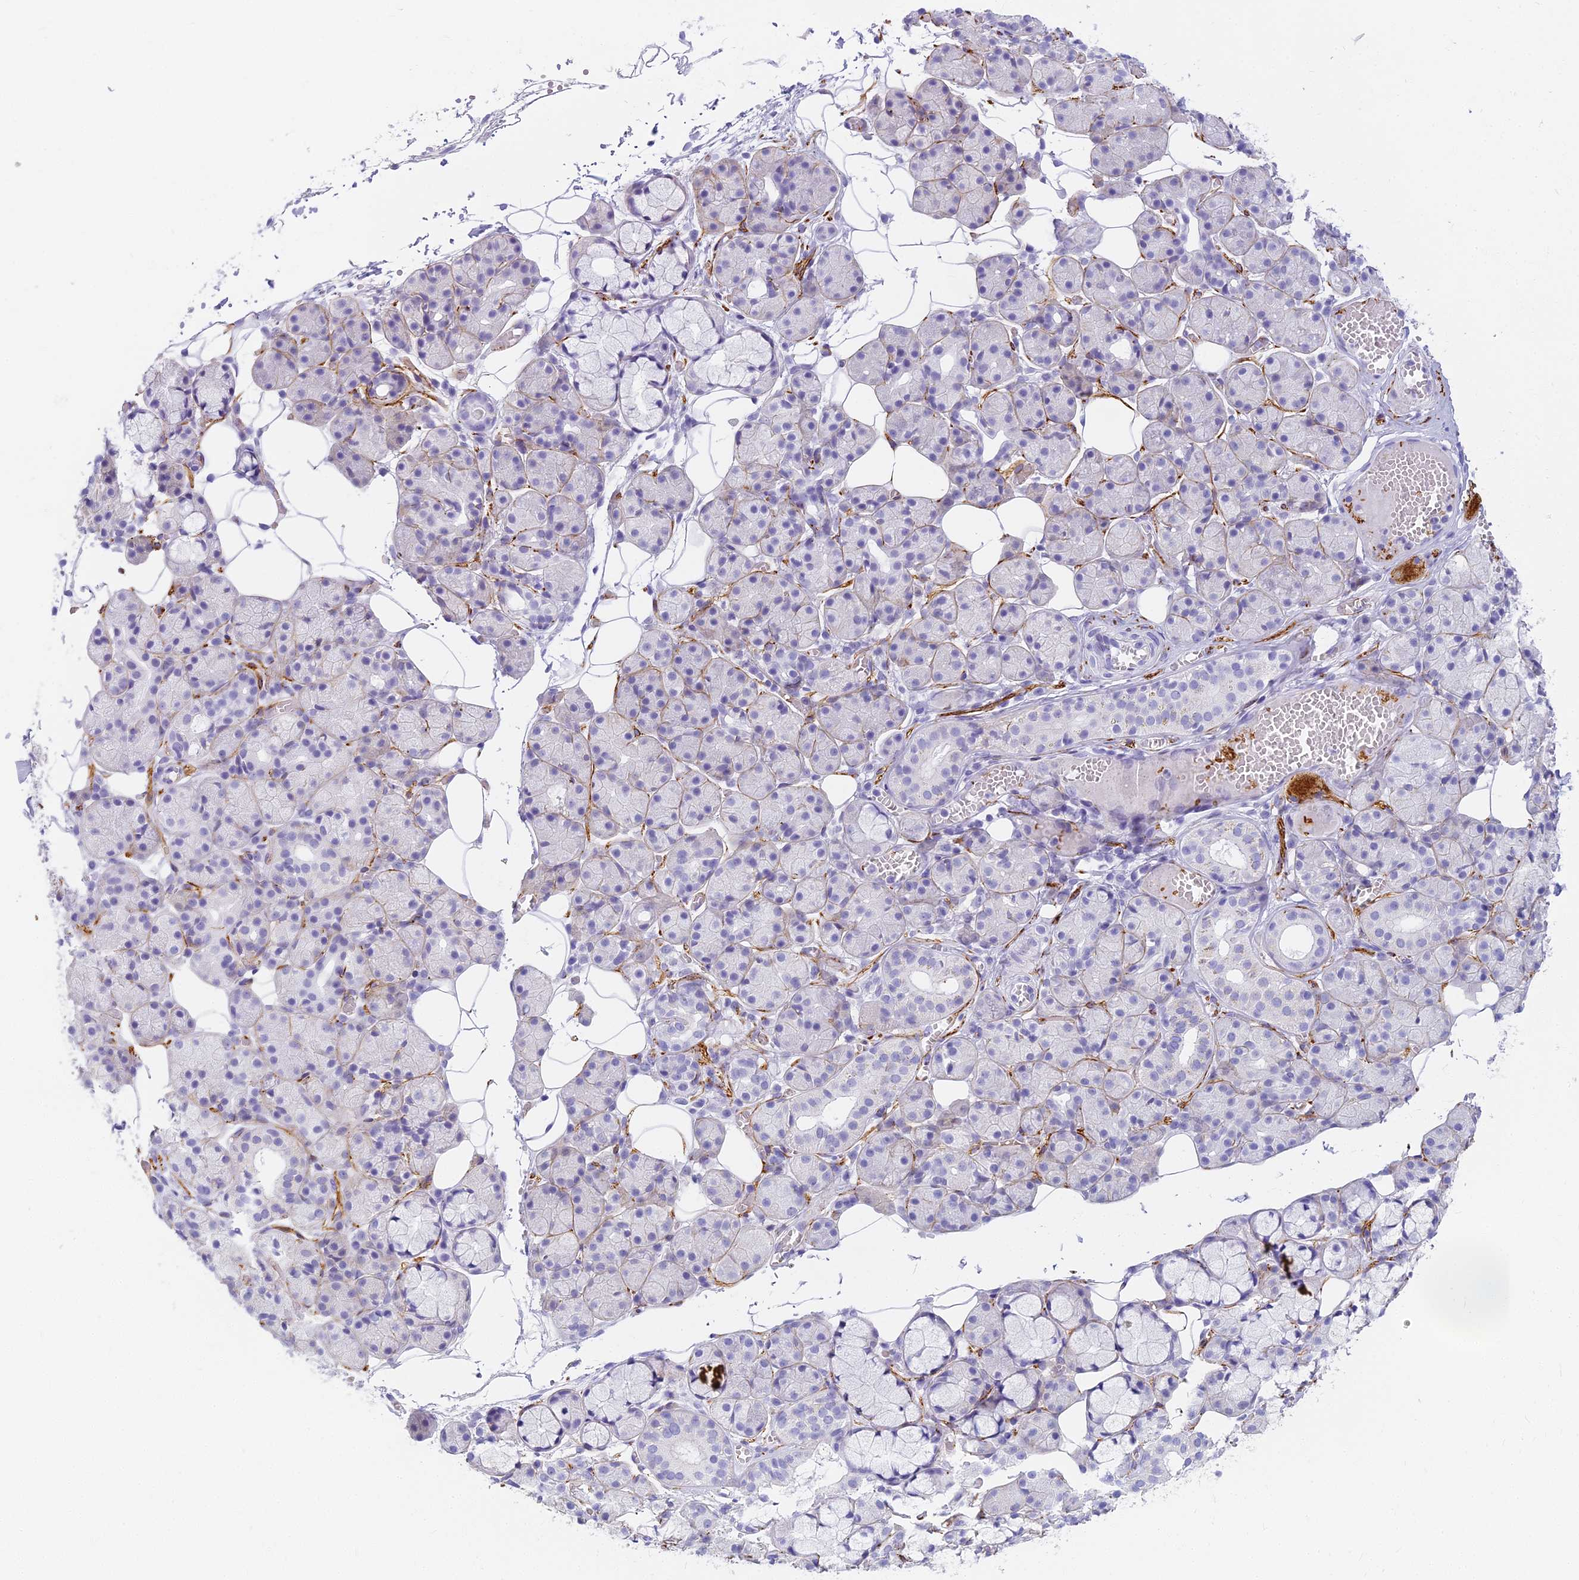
{"staining": {"intensity": "negative", "quantity": "none", "location": "none"}, "tissue": "salivary gland", "cell_type": "Glandular cells", "image_type": "normal", "snomed": [{"axis": "morphology", "description": "Normal tissue, NOS"}, {"axis": "topography", "description": "Salivary gland"}], "caption": "DAB immunohistochemical staining of normal salivary gland exhibits no significant positivity in glandular cells.", "gene": "ENSG00000265118", "patient": {"sex": "male", "age": 63}}